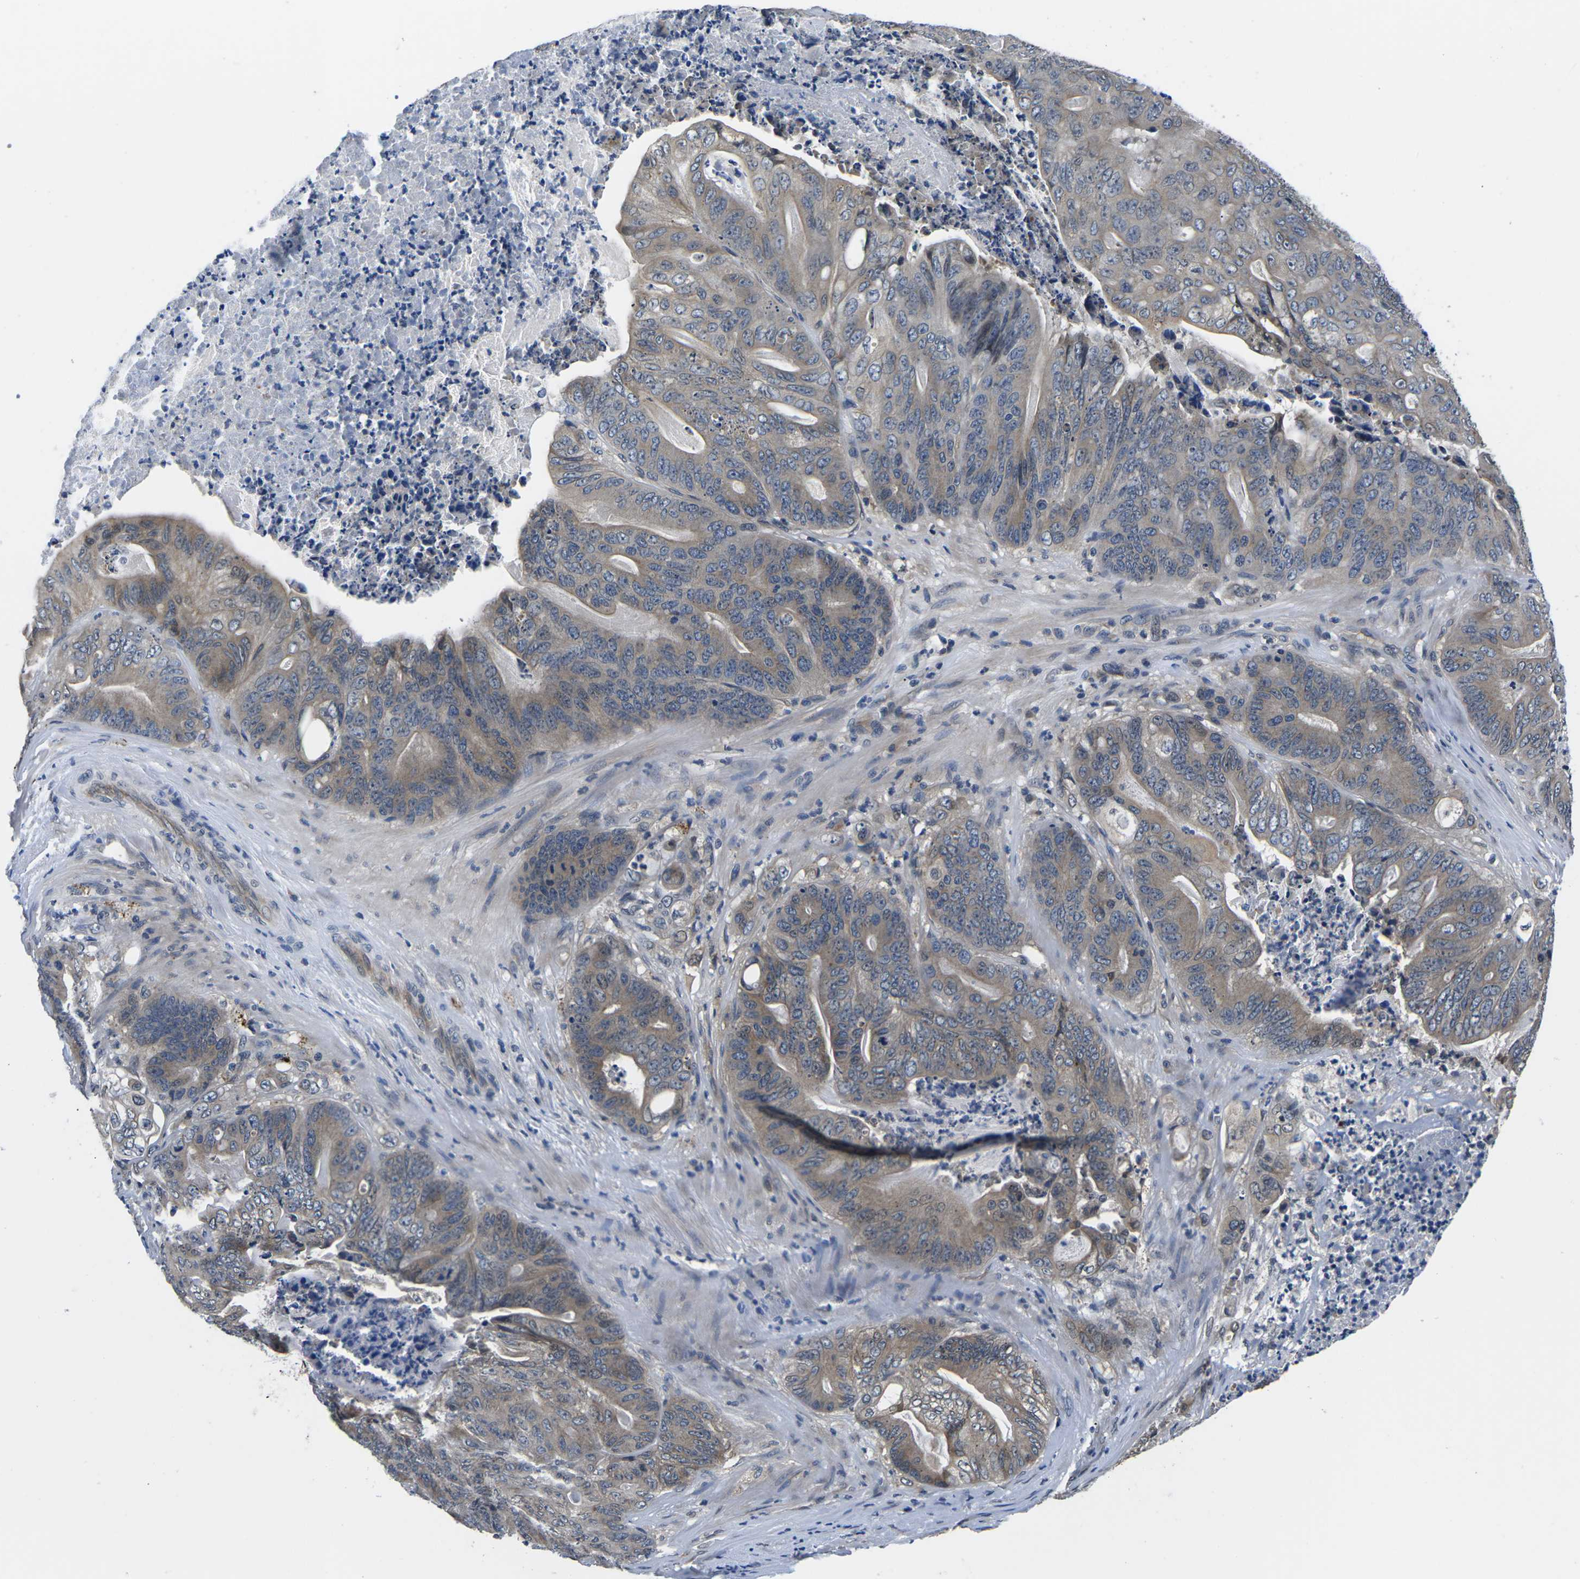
{"staining": {"intensity": "weak", "quantity": "25%-75%", "location": "cytoplasmic/membranous"}, "tissue": "stomach cancer", "cell_type": "Tumor cells", "image_type": "cancer", "snomed": [{"axis": "morphology", "description": "Adenocarcinoma, NOS"}, {"axis": "topography", "description": "Stomach"}], "caption": "Protein staining of stomach cancer (adenocarcinoma) tissue reveals weak cytoplasmic/membranous positivity in approximately 25%-75% of tumor cells.", "gene": "SNX10", "patient": {"sex": "female", "age": 73}}